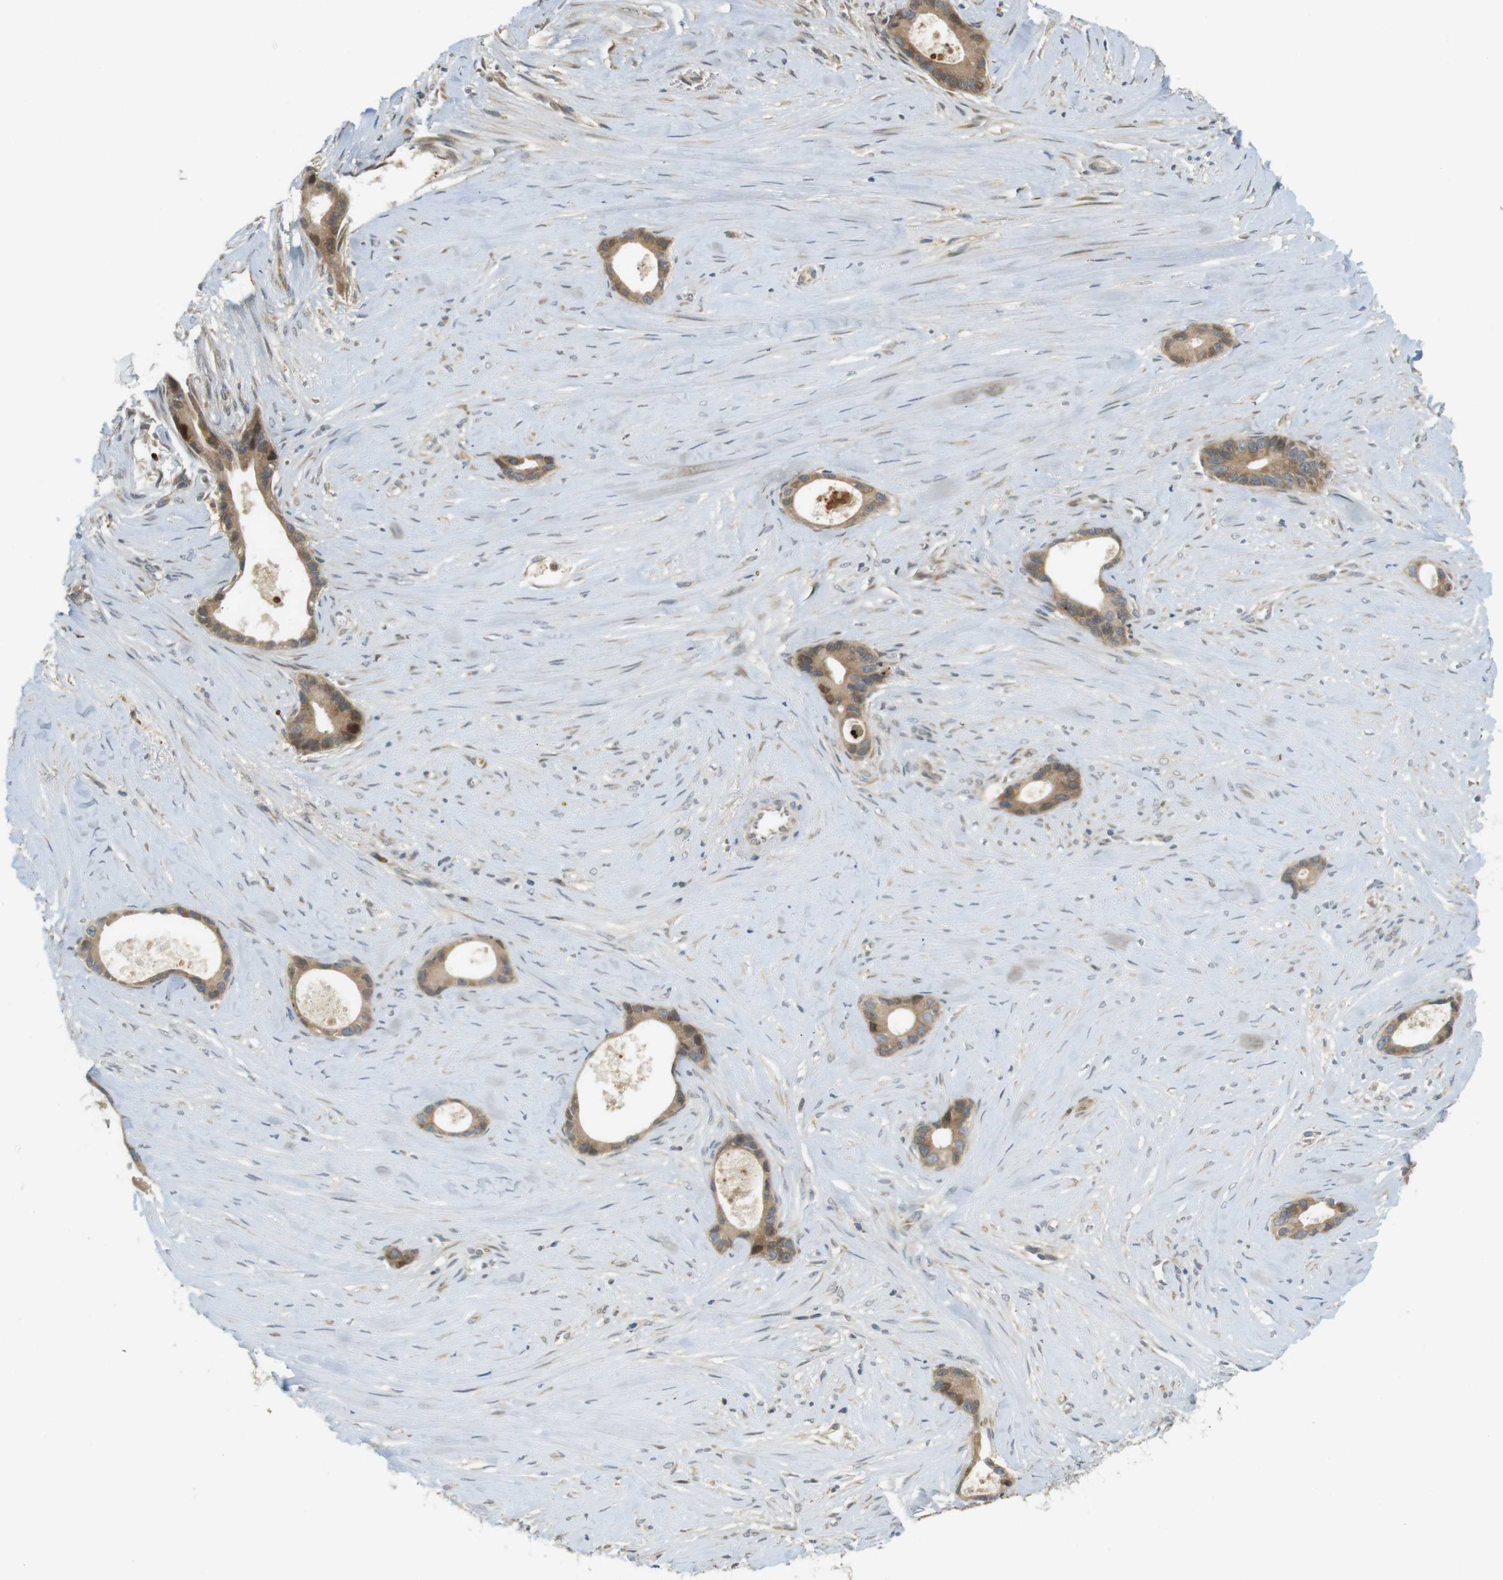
{"staining": {"intensity": "moderate", "quantity": ">75%", "location": "cytoplasmic/membranous"}, "tissue": "liver cancer", "cell_type": "Tumor cells", "image_type": "cancer", "snomed": [{"axis": "morphology", "description": "Cholangiocarcinoma"}, {"axis": "topography", "description": "Liver"}], "caption": "Immunohistochemistry (IHC) histopathology image of human liver cancer (cholangiocarcinoma) stained for a protein (brown), which demonstrates medium levels of moderate cytoplasmic/membranous positivity in about >75% of tumor cells.", "gene": "CLRN3", "patient": {"sex": "female", "age": 55}}